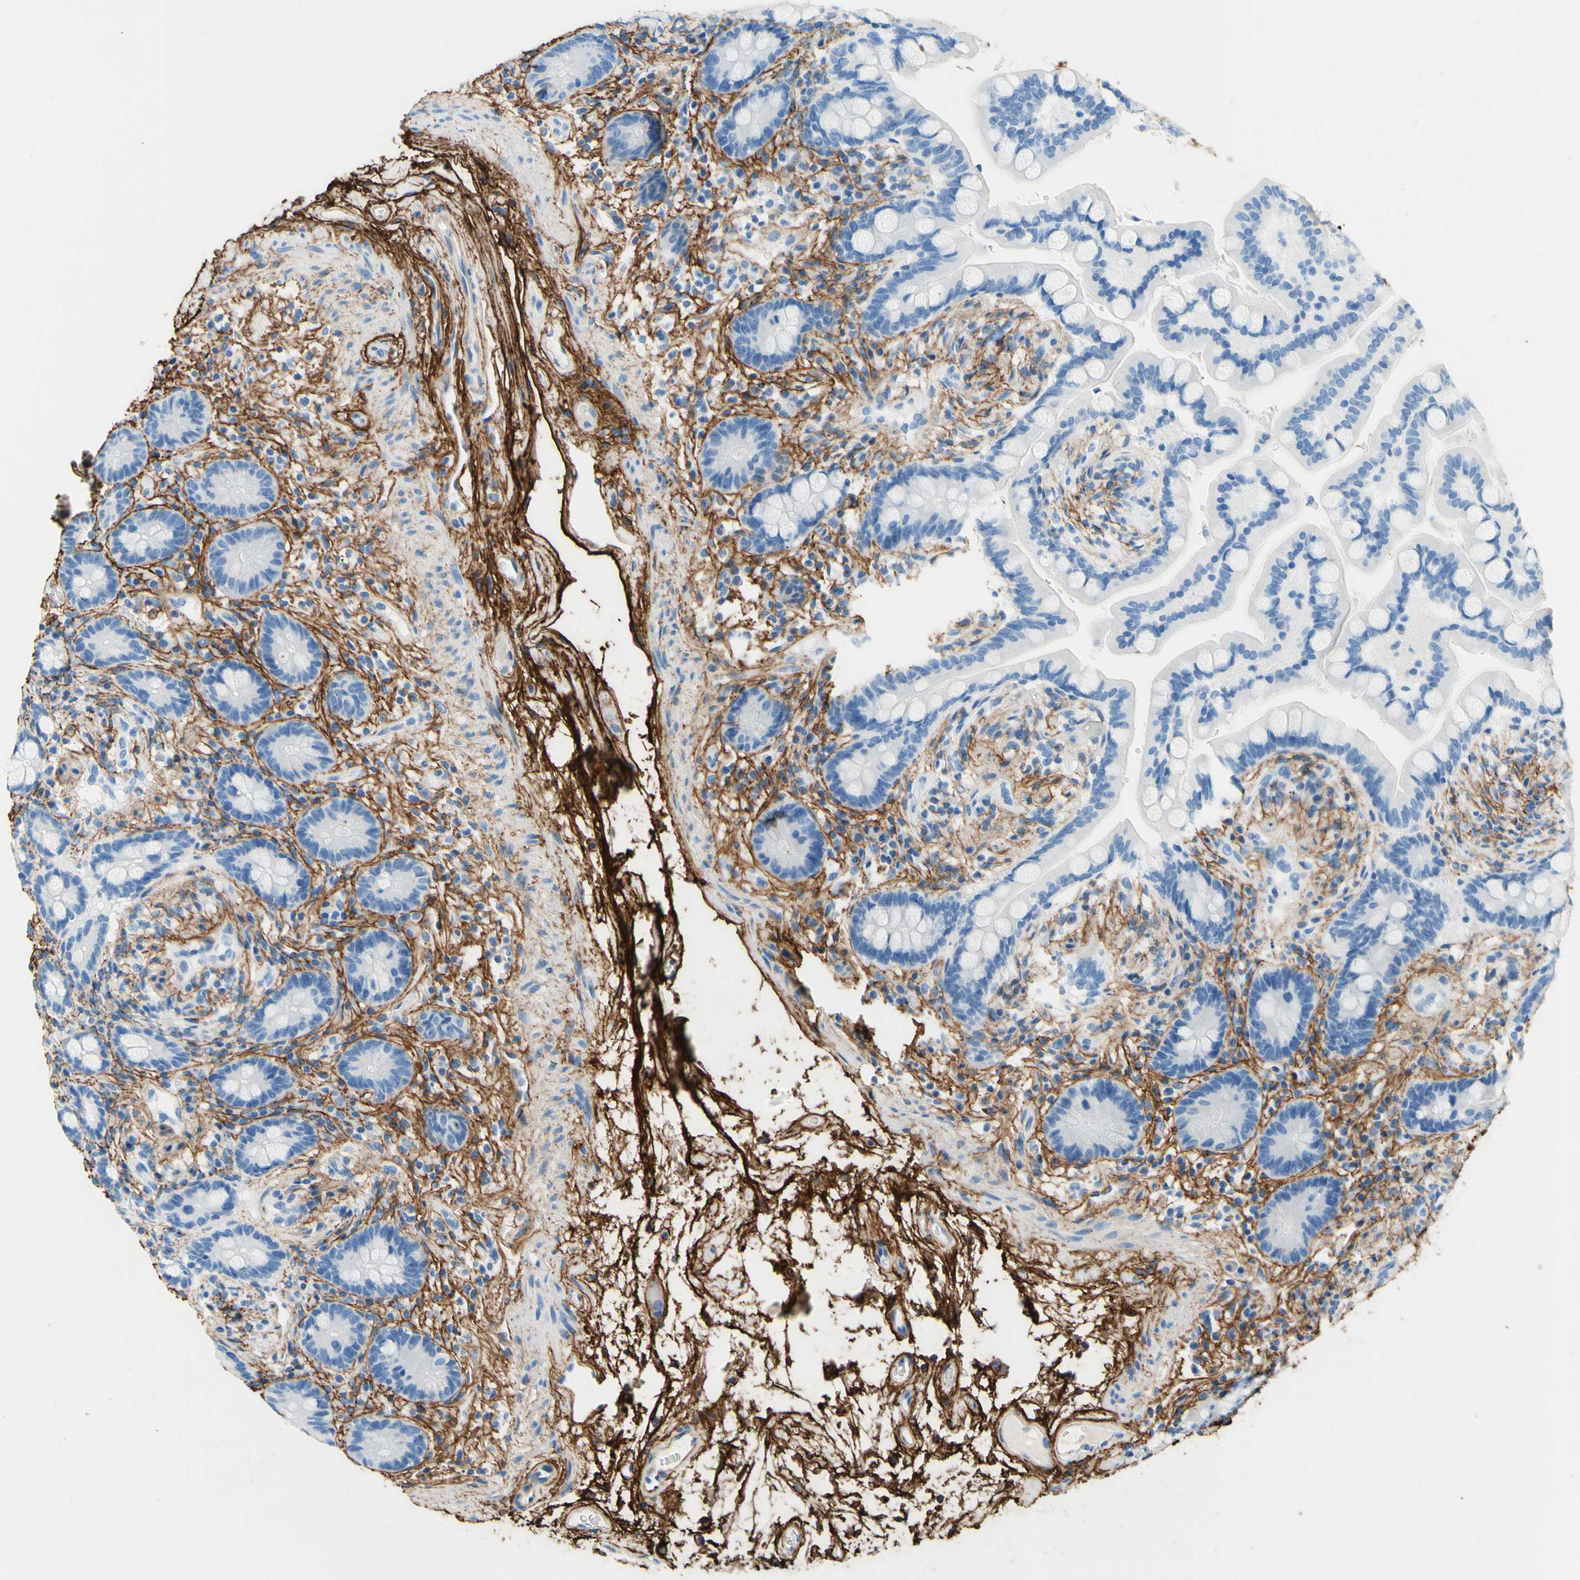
{"staining": {"intensity": "negative", "quantity": "none", "location": "none"}, "tissue": "colon", "cell_type": "Endothelial cells", "image_type": "normal", "snomed": [{"axis": "morphology", "description": "Normal tissue, NOS"}, {"axis": "topography", "description": "Colon"}], "caption": "Histopathology image shows no protein expression in endothelial cells of normal colon.", "gene": "MFAP5", "patient": {"sex": "male", "age": 73}}